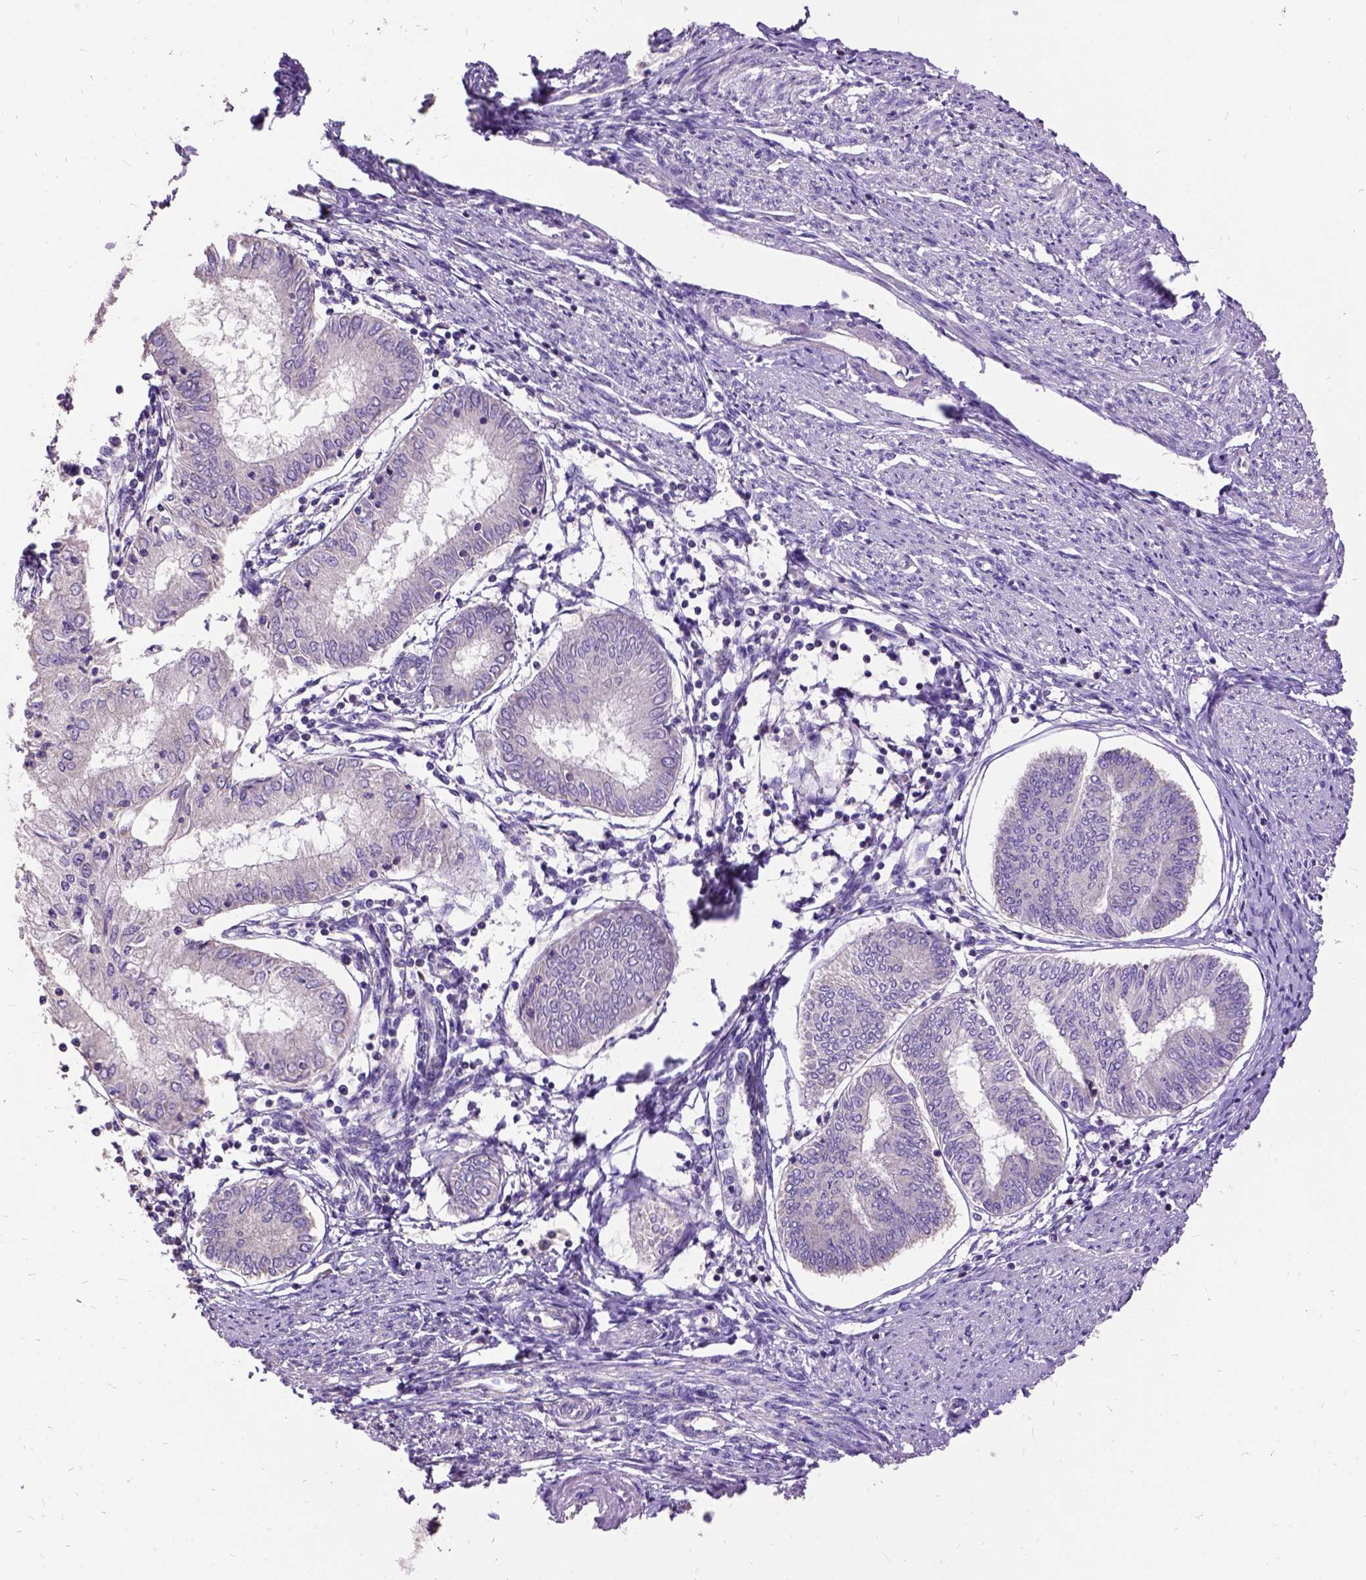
{"staining": {"intensity": "negative", "quantity": "none", "location": "none"}, "tissue": "endometrial cancer", "cell_type": "Tumor cells", "image_type": "cancer", "snomed": [{"axis": "morphology", "description": "Adenocarcinoma, NOS"}, {"axis": "topography", "description": "Endometrium"}], "caption": "This micrograph is of adenocarcinoma (endometrial) stained with IHC to label a protein in brown with the nuclei are counter-stained blue. There is no positivity in tumor cells.", "gene": "DQX1", "patient": {"sex": "female", "age": 68}}